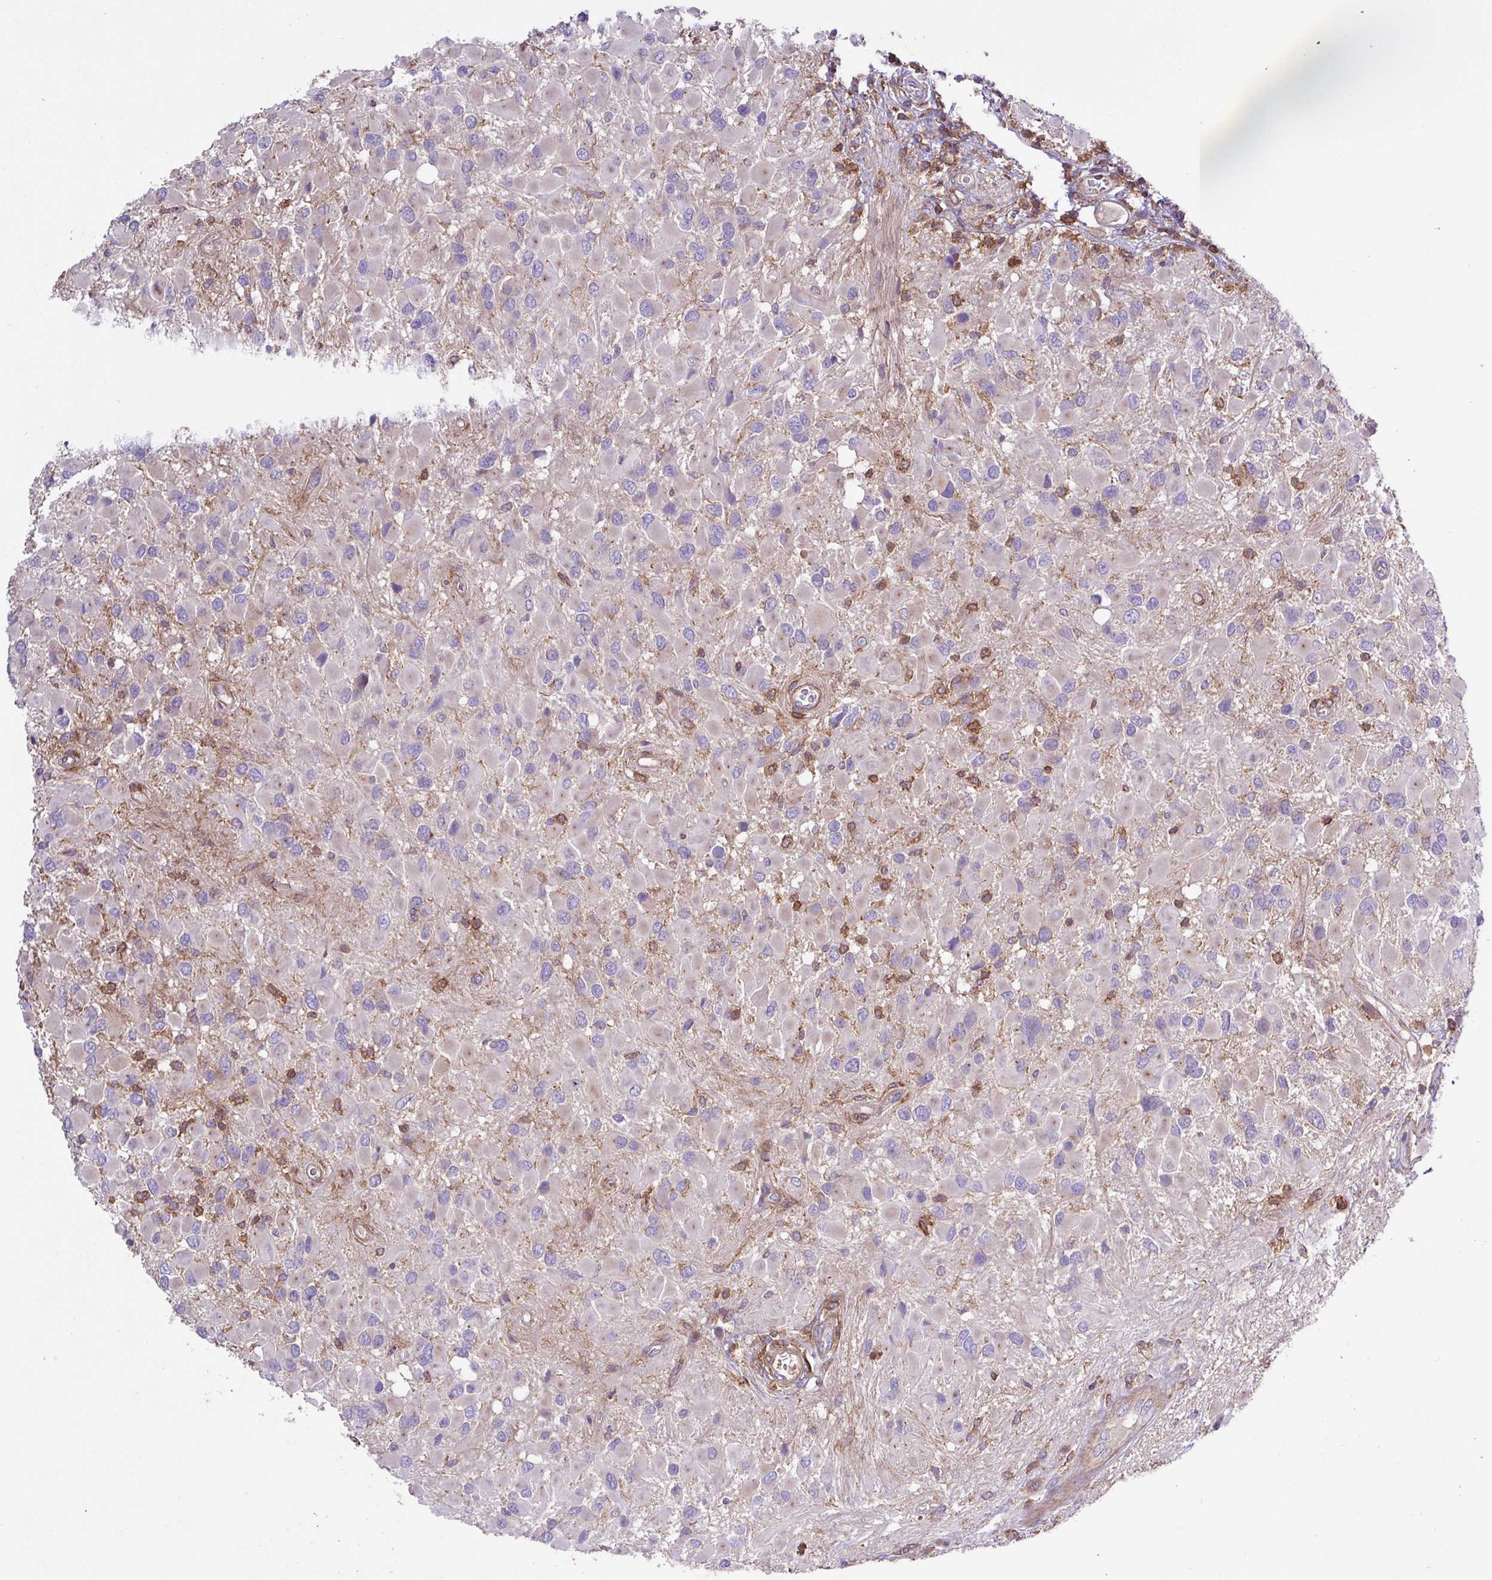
{"staining": {"intensity": "negative", "quantity": "none", "location": "none"}, "tissue": "glioma", "cell_type": "Tumor cells", "image_type": "cancer", "snomed": [{"axis": "morphology", "description": "Glioma, malignant, High grade"}, {"axis": "topography", "description": "Brain"}], "caption": "Tumor cells show no significant protein expression in glioma.", "gene": "RIC1", "patient": {"sex": "male", "age": 53}}